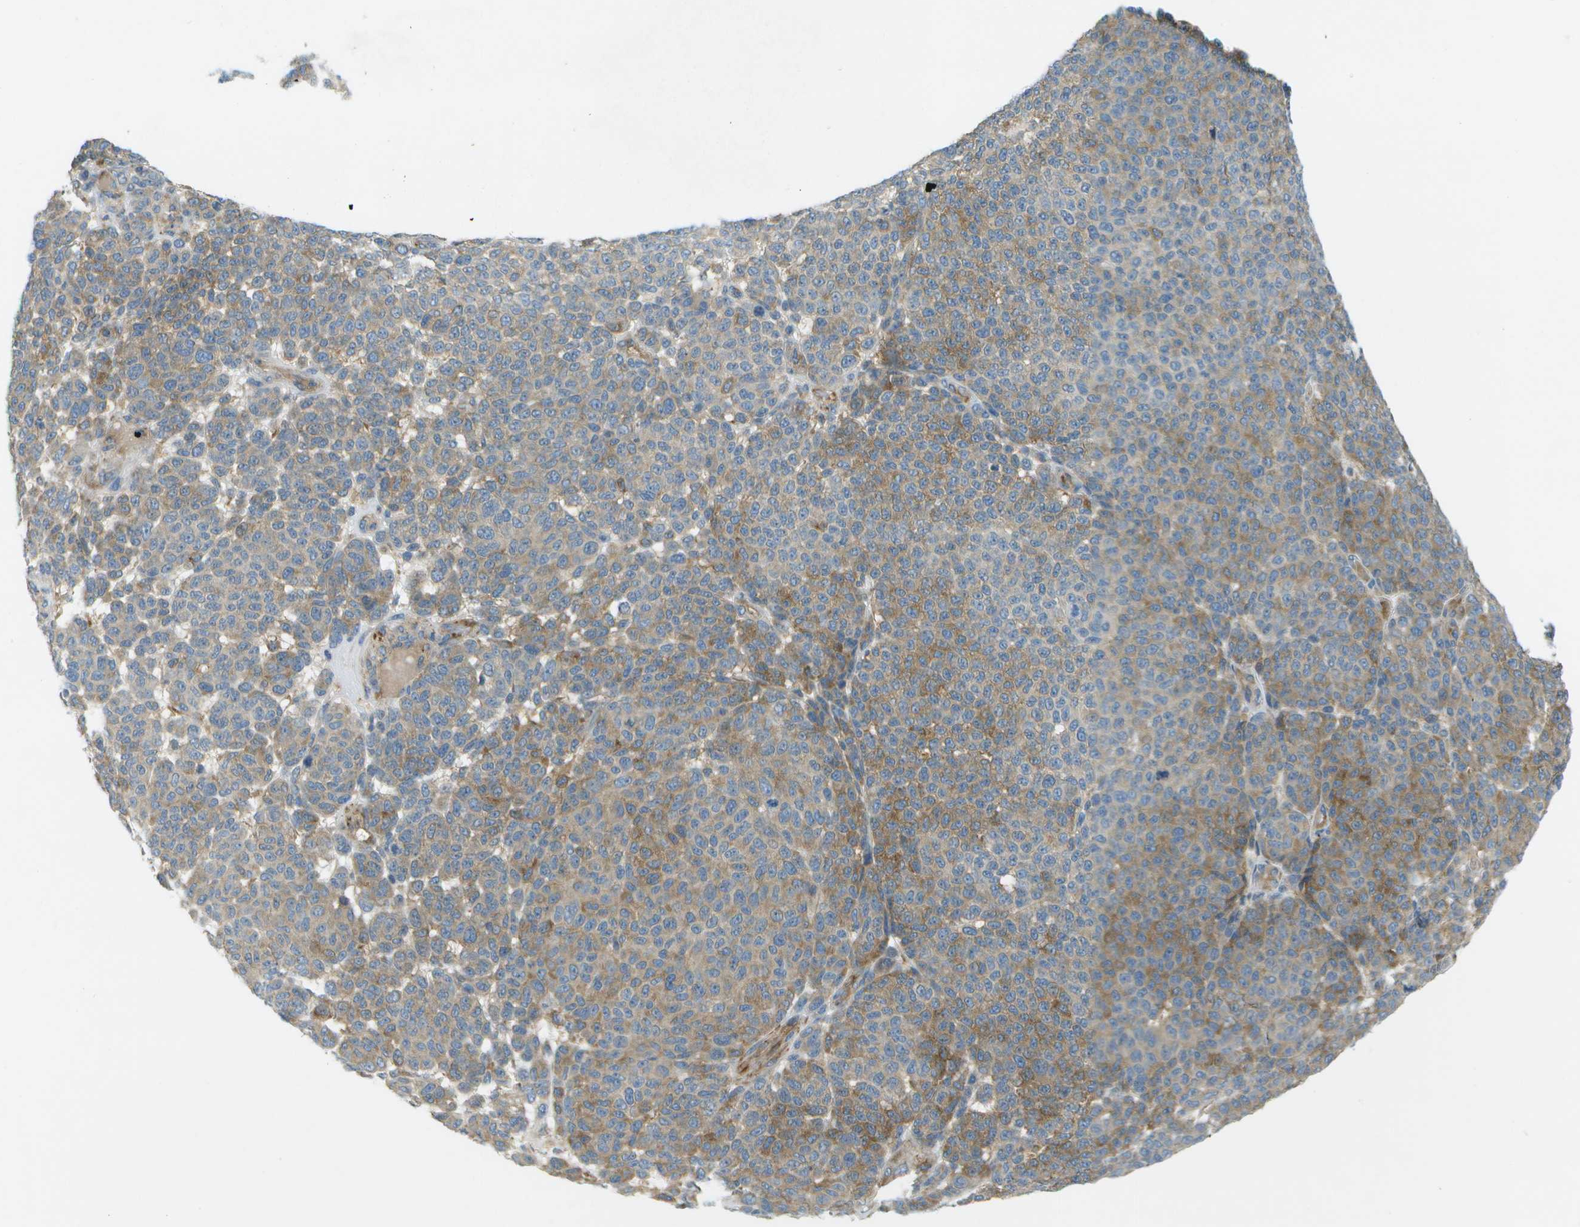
{"staining": {"intensity": "moderate", "quantity": "<25%", "location": "cytoplasmic/membranous"}, "tissue": "melanoma", "cell_type": "Tumor cells", "image_type": "cancer", "snomed": [{"axis": "morphology", "description": "Malignant melanoma, NOS"}, {"axis": "topography", "description": "Skin"}], "caption": "Malignant melanoma stained with DAB (3,3'-diaminobenzidine) immunohistochemistry (IHC) demonstrates low levels of moderate cytoplasmic/membranous positivity in about <25% of tumor cells.", "gene": "WNK2", "patient": {"sex": "male", "age": 59}}